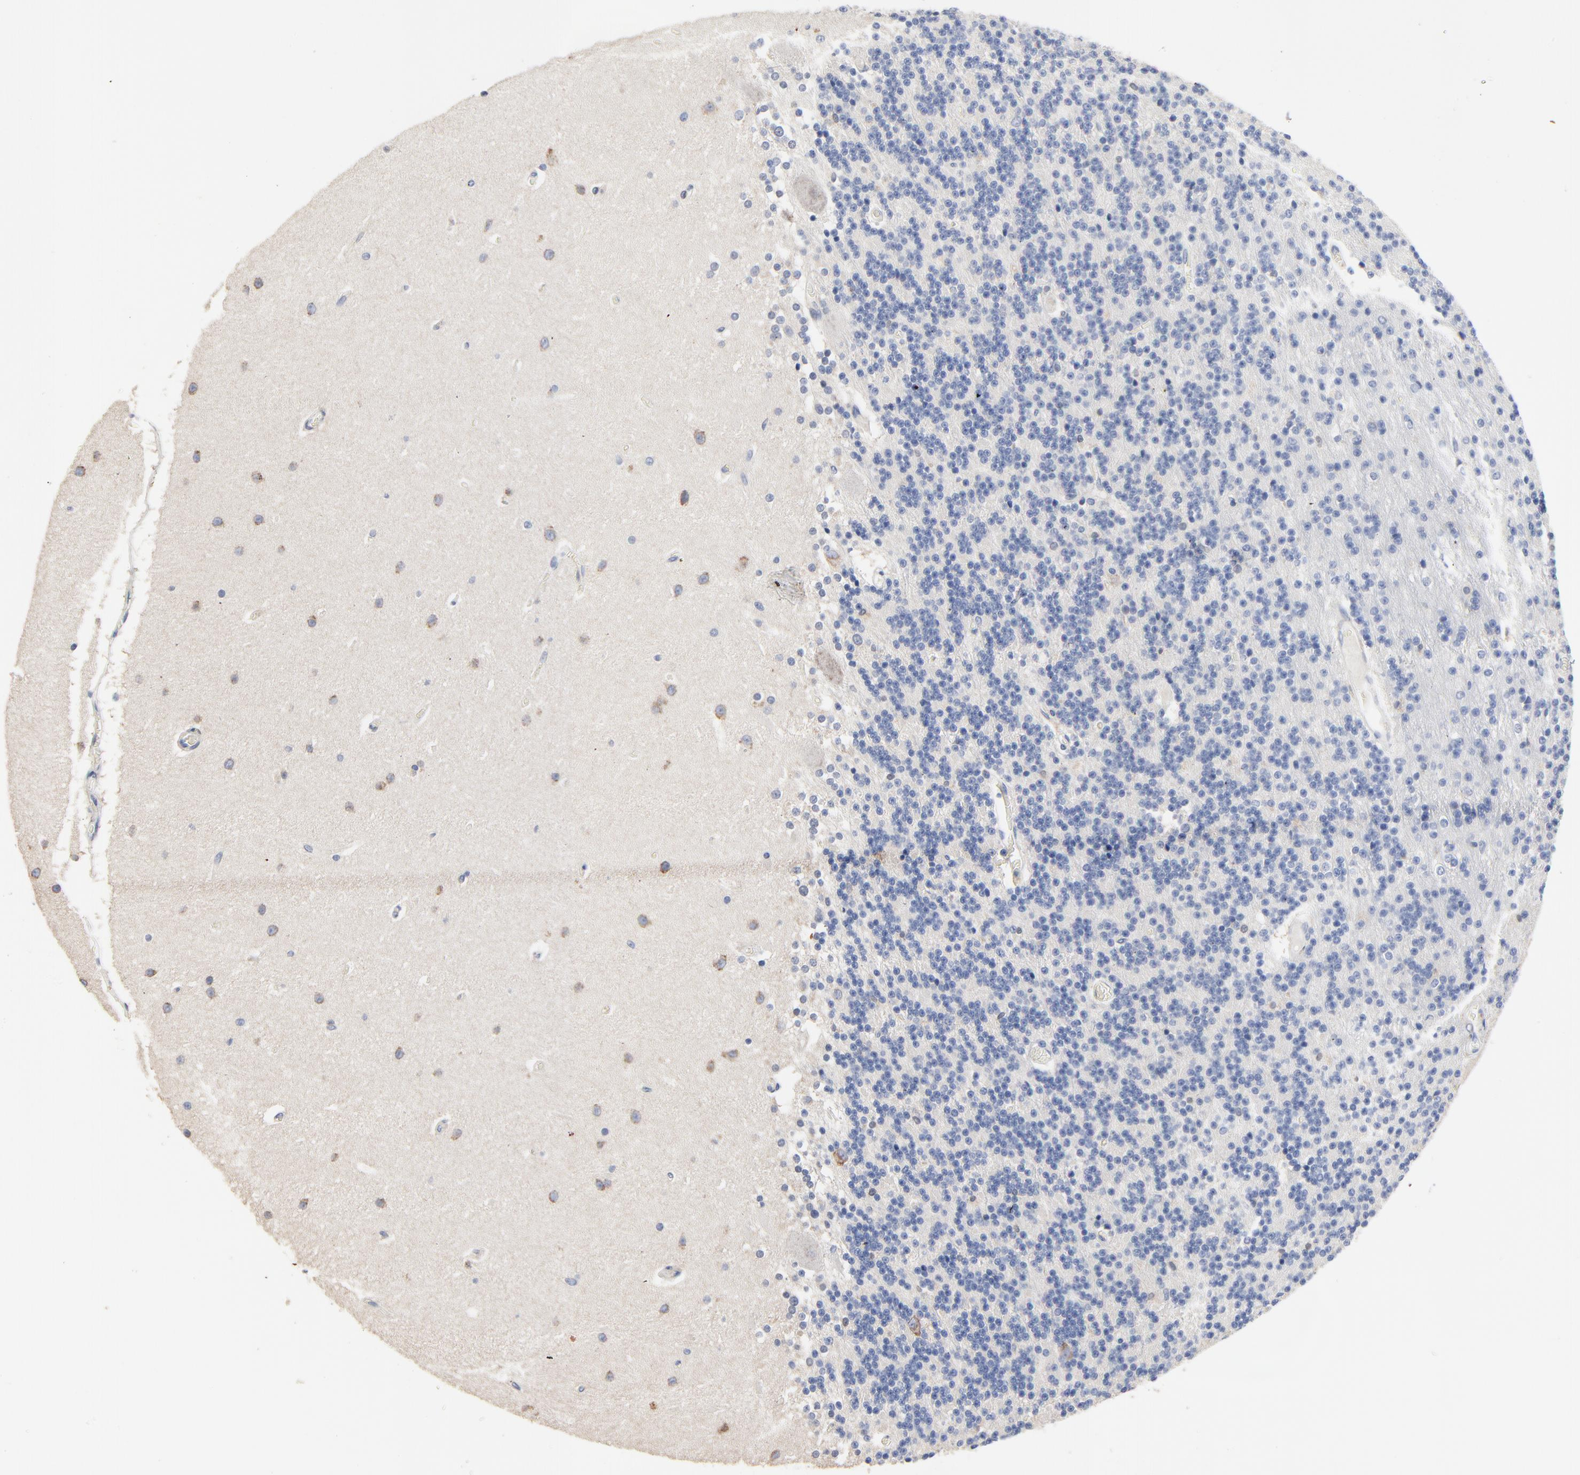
{"staining": {"intensity": "negative", "quantity": "none", "location": "none"}, "tissue": "cerebellum", "cell_type": "Cells in granular layer", "image_type": "normal", "snomed": [{"axis": "morphology", "description": "Normal tissue, NOS"}, {"axis": "topography", "description": "Cerebellum"}], "caption": "Immunohistochemistry (IHC) photomicrograph of normal cerebellum: cerebellum stained with DAB (3,3'-diaminobenzidine) shows no significant protein positivity in cells in granular layer.", "gene": "VAV2", "patient": {"sex": "female", "age": 54}}